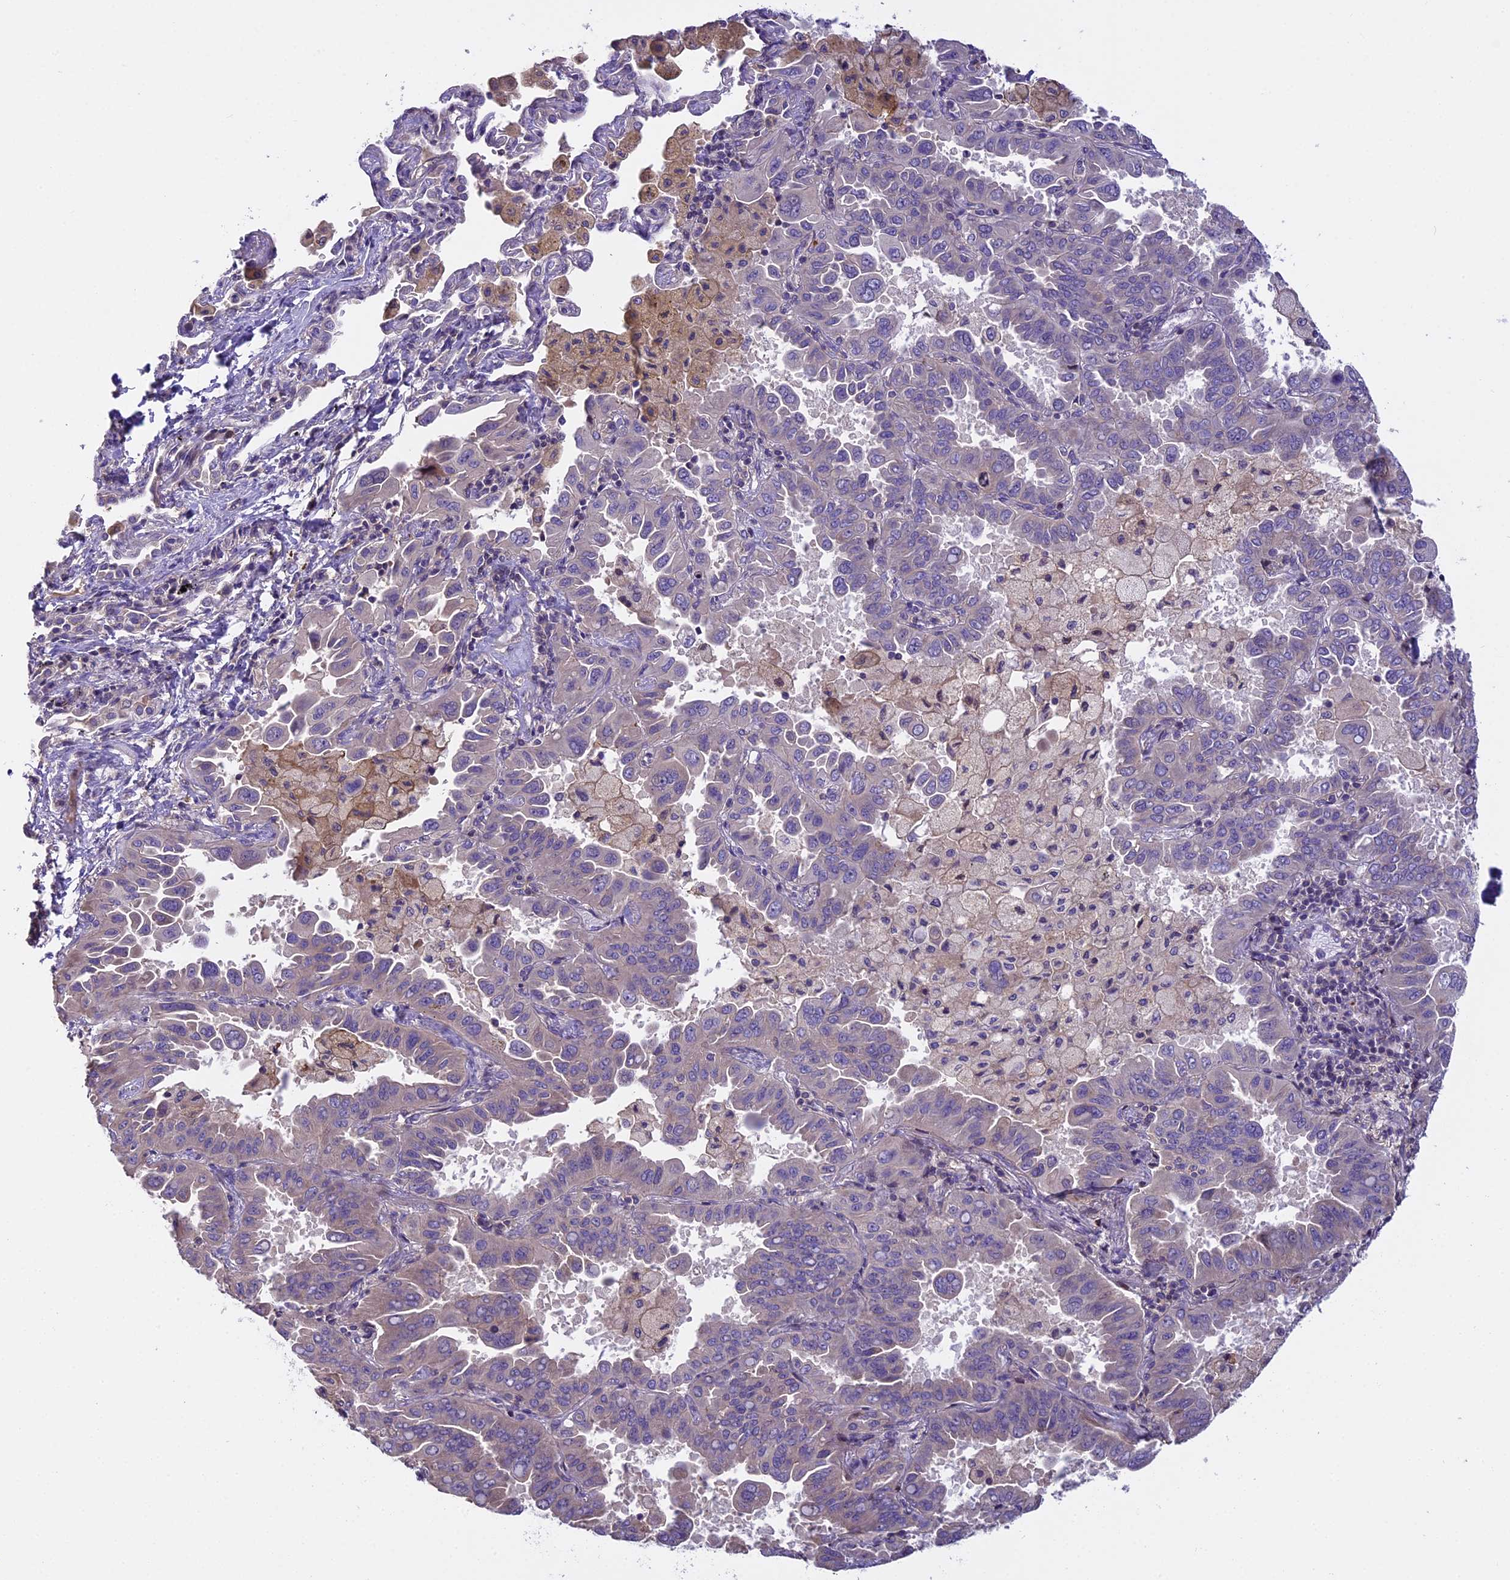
{"staining": {"intensity": "negative", "quantity": "none", "location": "none"}, "tissue": "lung cancer", "cell_type": "Tumor cells", "image_type": "cancer", "snomed": [{"axis": "morphology", "description": "Adenocarcinoma, NOS"}, {"axis": "topography", "description": "Lung"}], "caption": "IHC photomicrograph of human lung adenocarcinoma stained for a protein (brown), which displays no positivity in tumor cells.", "gene": "FAM98C", "patient": {"sex": "male", "age": 64}}